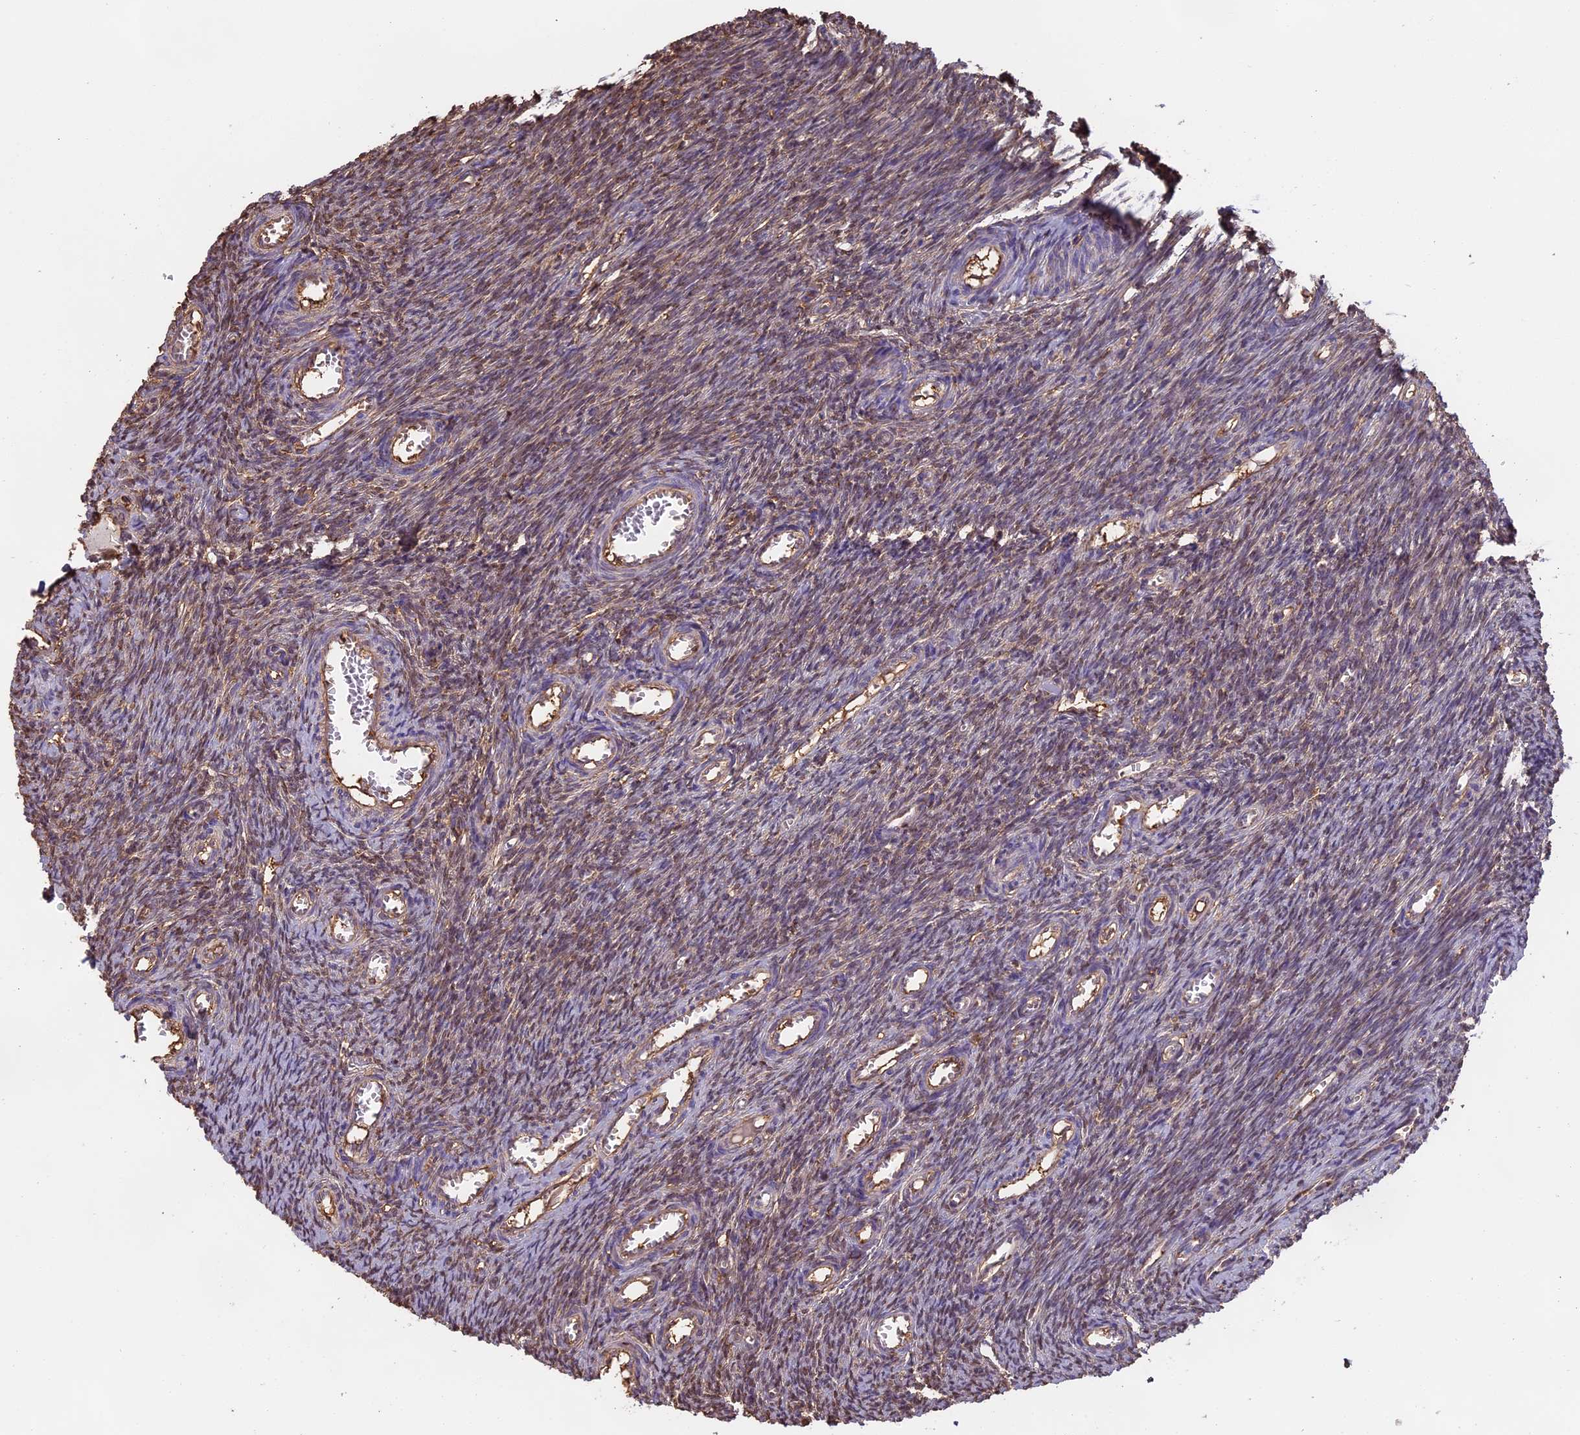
{"staining": {"intensity": "negative", "quantity": "none", "location": "none"}, "tissue": "ovary", "cell_type": "Follicle cells", "image_type": "normal", "snomed": [{"axis": "morphology", "description": "Normal tissue, NOS"}, {"axis": "topography", "description": "Ovary"}], "caption": "IHC histopathology image of benign ovary: human ovary stained with DAB (3,3'-diaminobenzidine) reveals no significant protein staining in follicle cells.", "gene": "TMEM255B", "patient": {"sex": "female", "age": 44}}